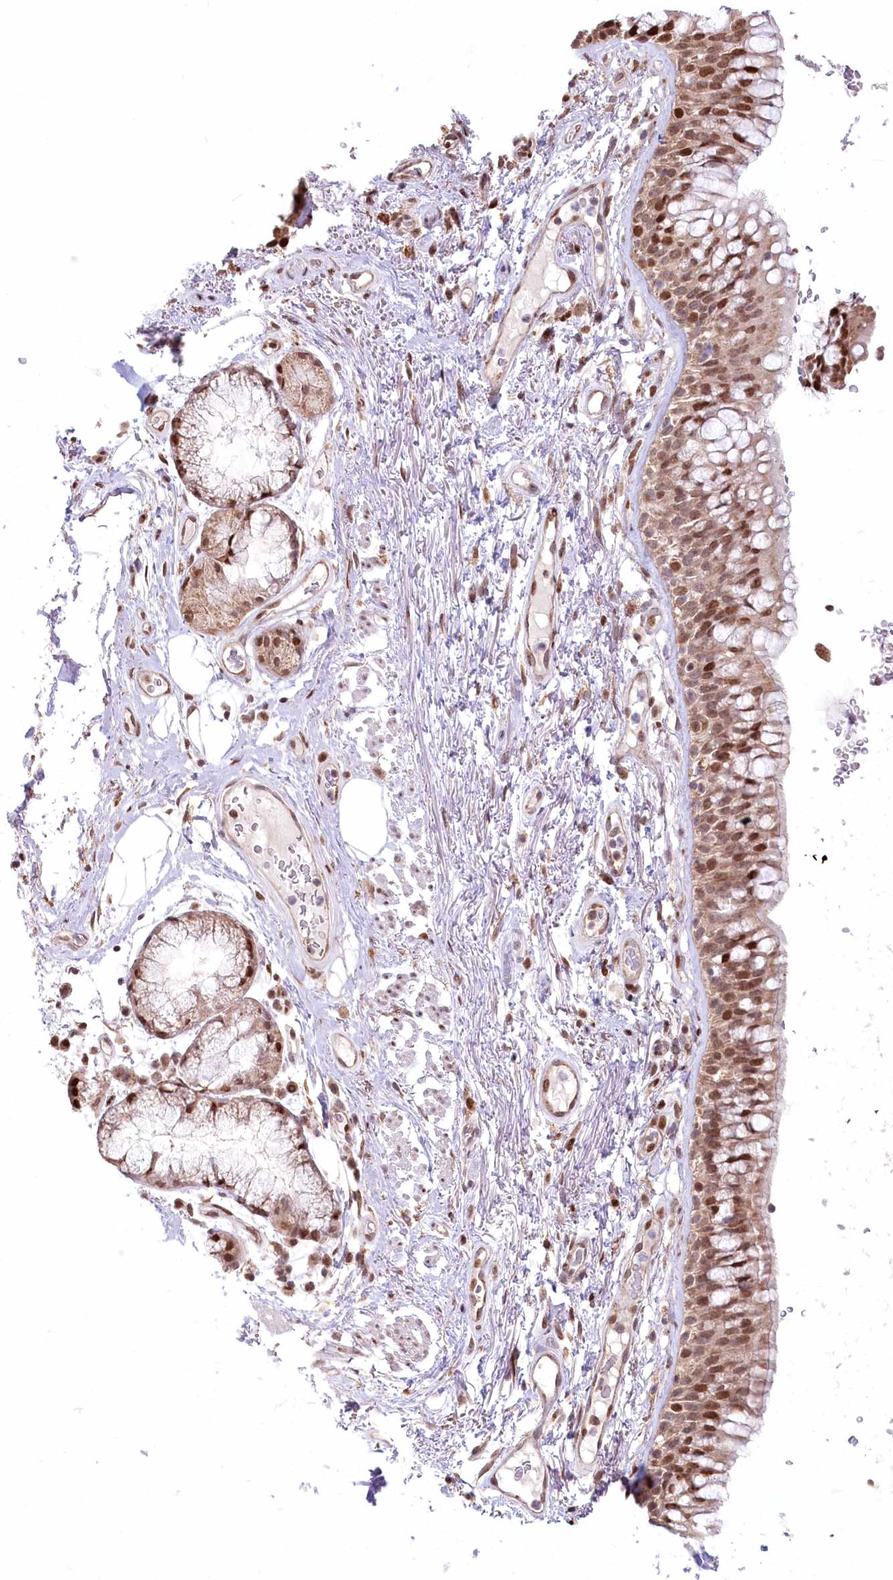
{"staining": {"intensity": "moderate", "quantity": ">75%", "location": "cytoplasmic/membranous,nuclear"}, "tissue": "bronchus", "cell_type": "Respiratory epithelial cells", "image_type": "normal", "snomed": [{"axis": "morphology", "description": "Normal tissue, NOS"}, {"axis": "topography", "description": "Cartilage tissue"}, {"axis": "topography", "description": "Bronchus"}], "caption": "A high-resolution histopathology image shows immunohistochemistry (IHC) staining of benign bronchus, which reveals moderate cytoplasmic/membranous,nuclear positivity in about >75% of respiratory epithelial cells. The staining was performed using DAB to visualize the protein expression in brown, while the nuclei were stained in blue with hematoxylin (Magnification: 20x).", "gene": "PYURF", "patient": {"sex": "female", "age": 73}}